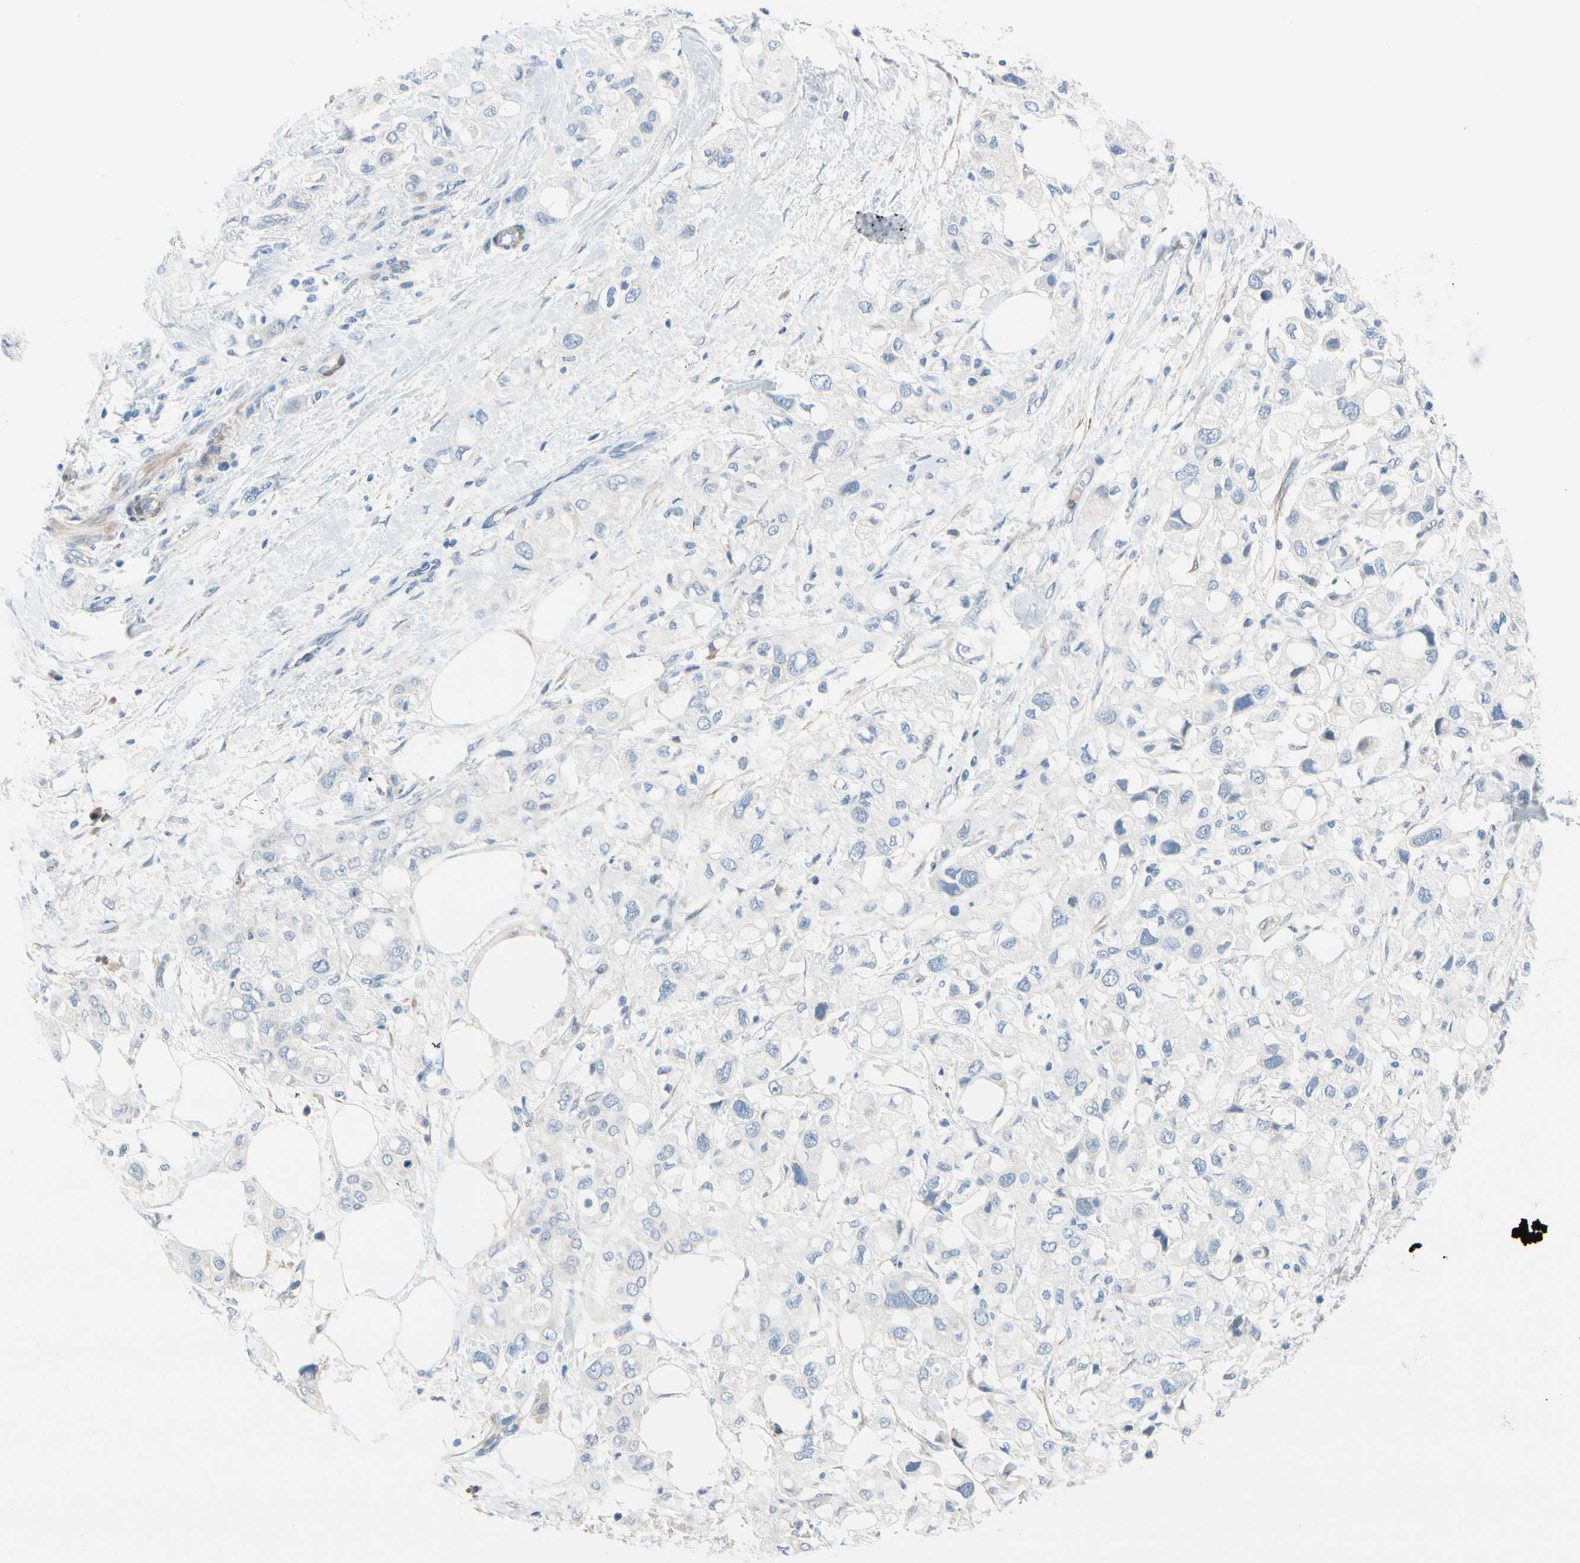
{"staining": {"intensity": "negative", "quantity": "none", "location": "none"}, "tissue": "pancreatic cancer", "cell_type": "Tumor cells", "image_type": "cancer", "snomed": [{"axis": "morphology", "description": "Adenocarcinoma, NOS"}, {"axis": "topography", "description": "Pancreas"}], "caption": "IHC micrograph of neoplastic tissue: pancreatic adenocarcinoma stained with DAB (3,3'-diaminobenzidine) reveals no significant protein positivity in tumor cells.", "gene": "FCER2", "patient": {"sex": "female", "age": 56}}